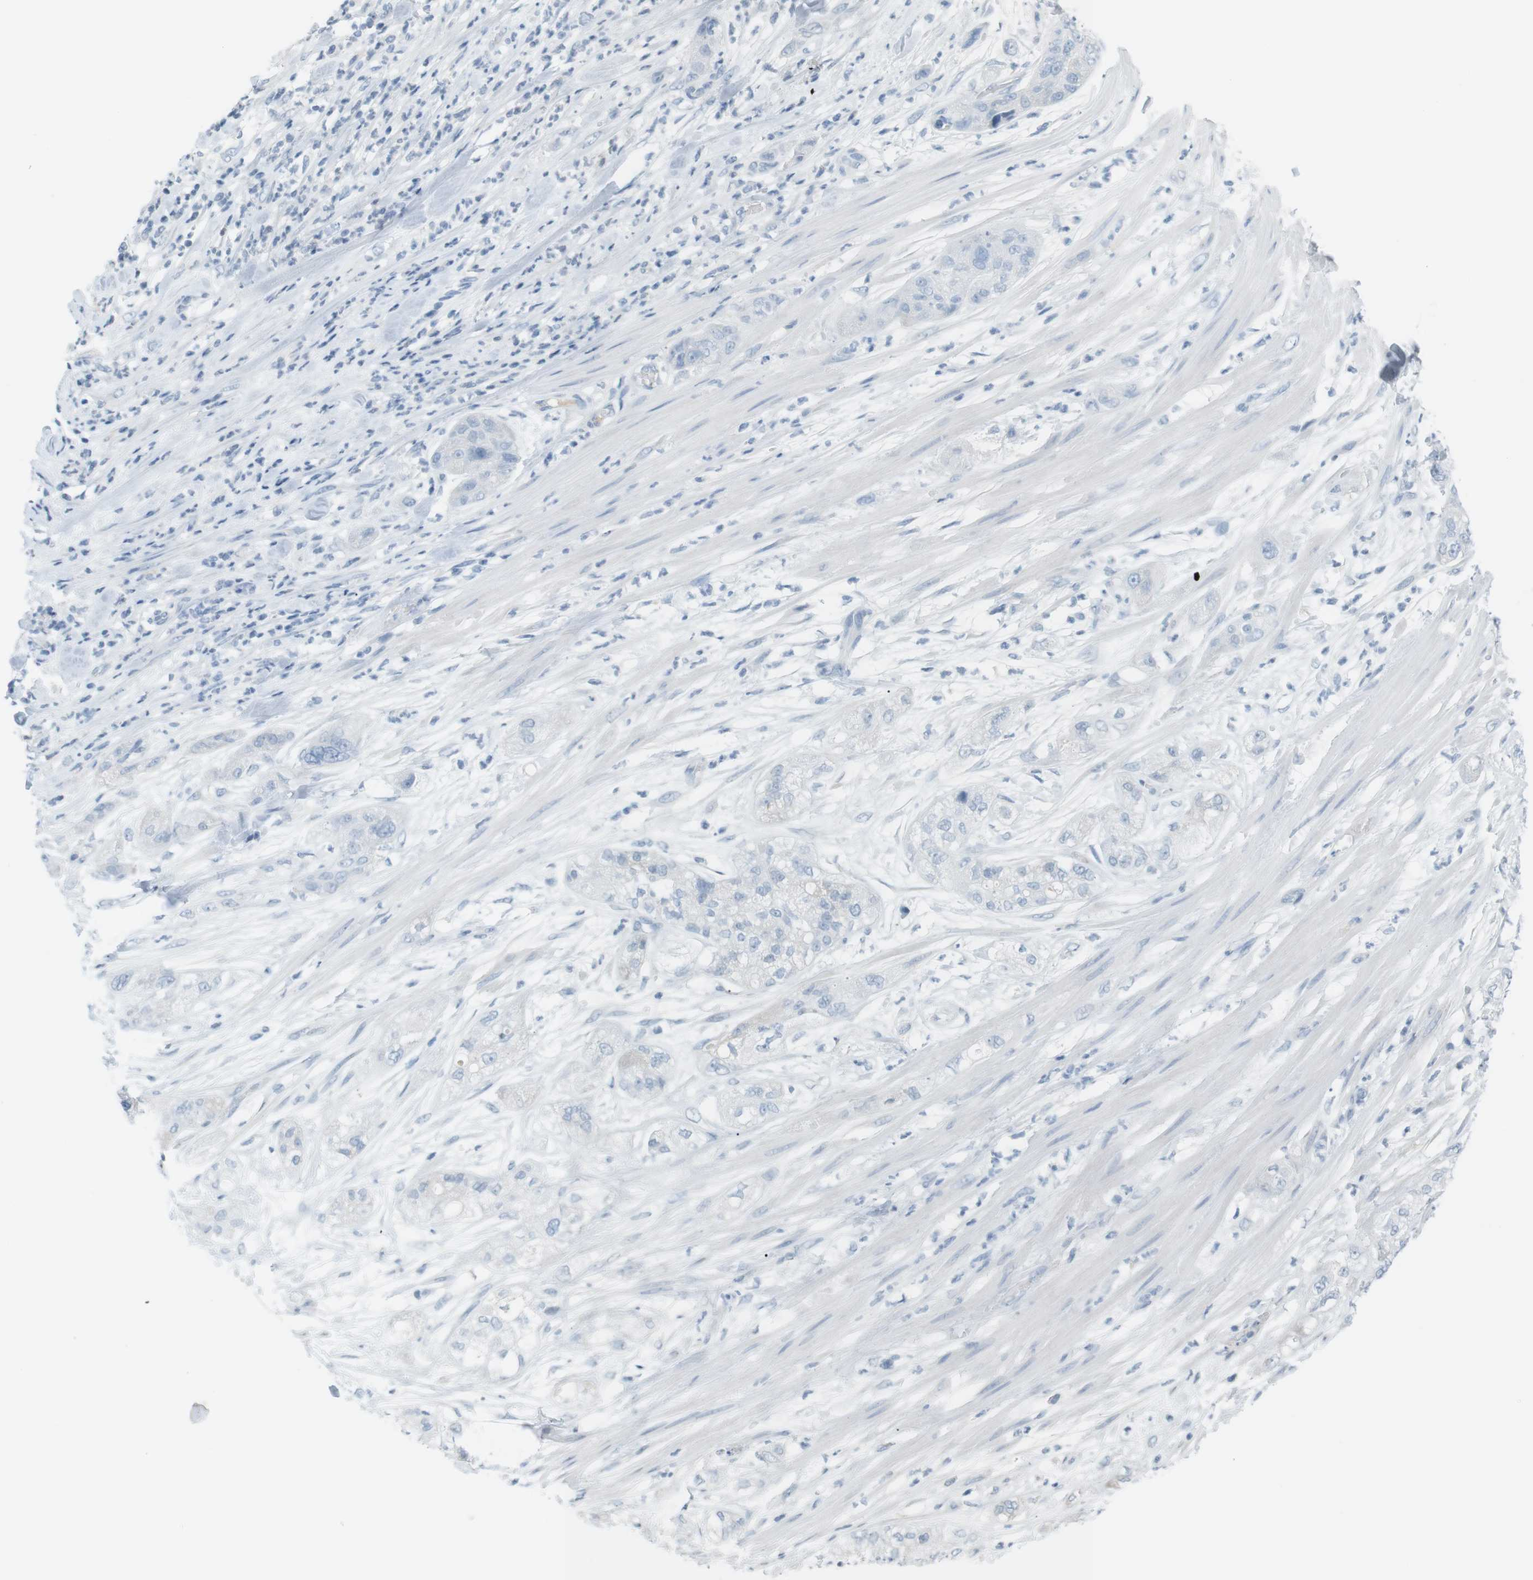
{"staining": {"intensity": "negative", "quantity": "none", "location": "none"}, "tissue": "pancreatic cancer", "cell_type": "Tumor cells", "image_type": "cancer", "snomed": [{"axis": "morphology", "description": "Adenocarcinoma, NOS"}, {"axis": "topography", "description": "Pancreas"}], "caption": "Immunohistochemistry photomicrograph of neoplastic tissue: pancreatic cancer stained with DAB displays no significant protein expression in tumor cells.", "gene": "AZGP1", "patient": {"sex": "female", "age": 78}}